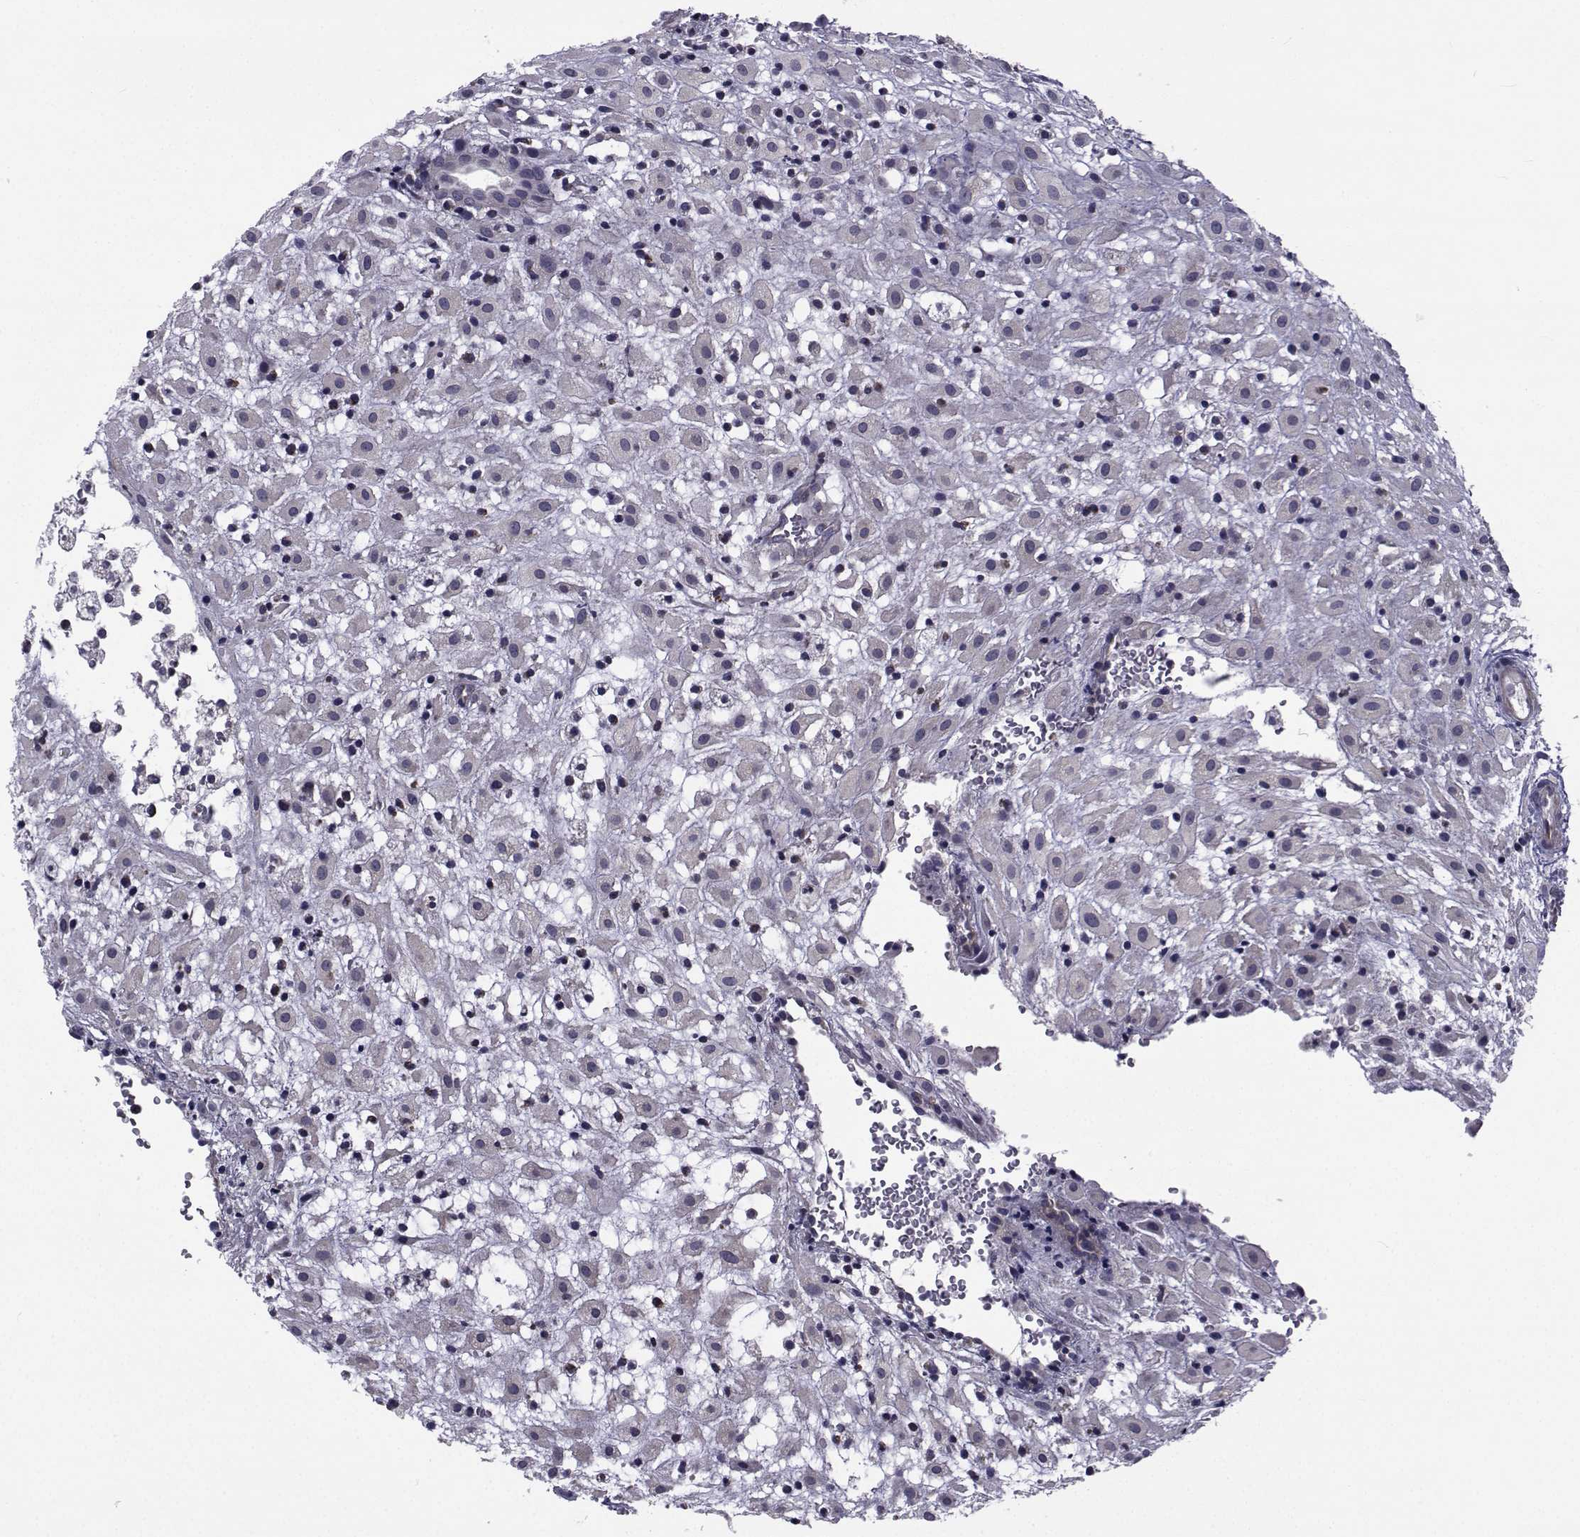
{"staining": {"intensity": "negative", "quantity": "none", "location": "none"}, "tissue": "placenta", "cell_type": "Decidual cells", "image_type": "normal", "snomed": [{"axis": "morphology", "description": "Normal tissue, NOS"}, {"axis": "topography", "description": "Placenta"}], "caption": "Decidual cells are negative for brown protein staining in benign placenta. (DAB (3,3'-diaminobenzidine) immunohistochemistry (IHC), high magnification).", "gene": "CFAP74", "patient": {"sex": "female", "age": 24}}